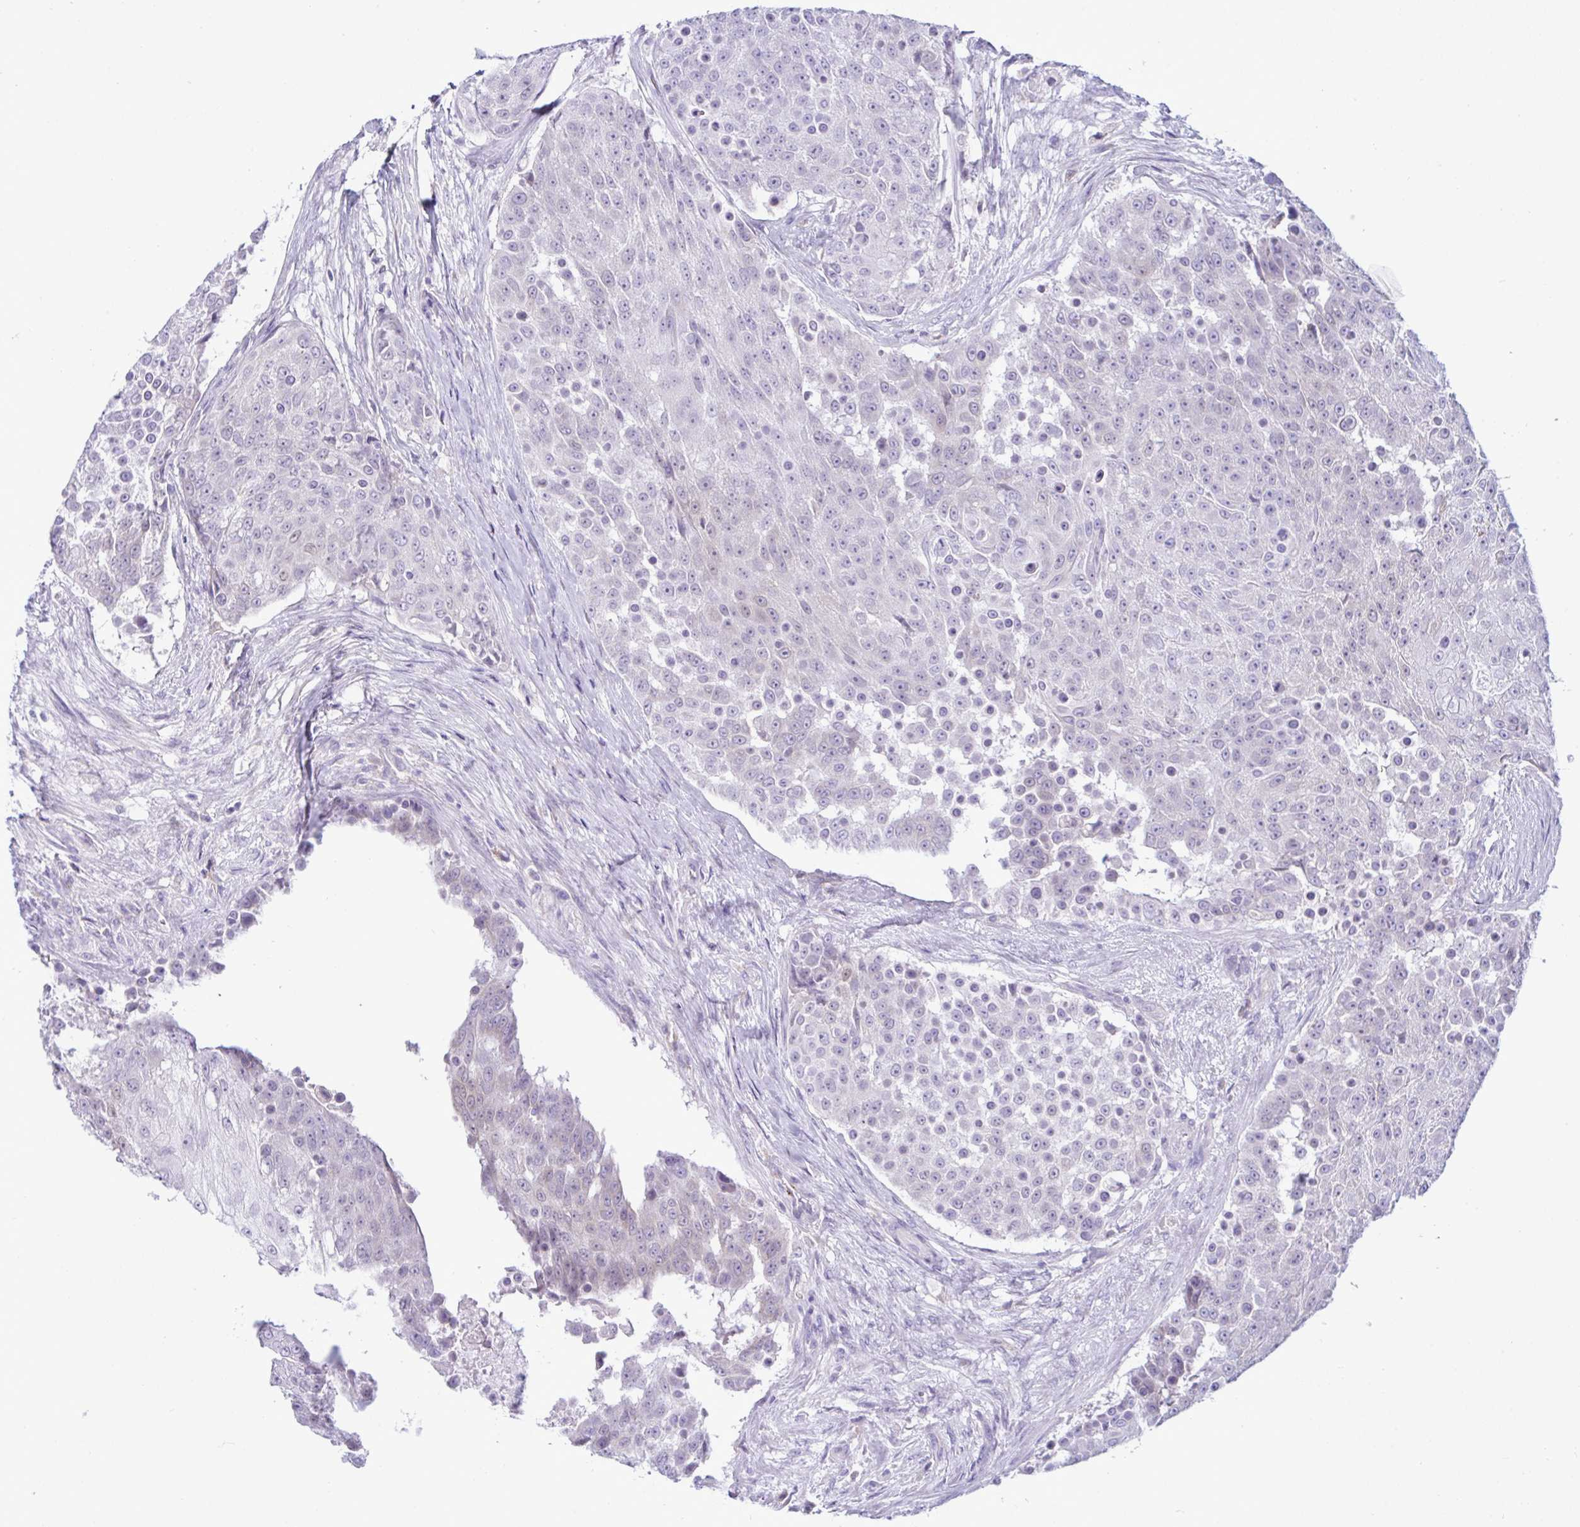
{"staining": {"intensity": "negative", "quantity": "none", "location": "none"}, "tissue": "urothelial cancer", "cell_type": "Tumor cells", "image_type": "cancer", "snomed": [{"axis": "morphology", "description": "Urothelial carcinoma, High grade"}, {"axis": "topography", "description": "Urinary bladder"}], "caption": "A high-resolution micrograph shows IHC staining of urothelial cancer, which shows no significant staining in tumor cells.", "gene": "SREBF1", "patient": {"sex": "female", "age": 63}}